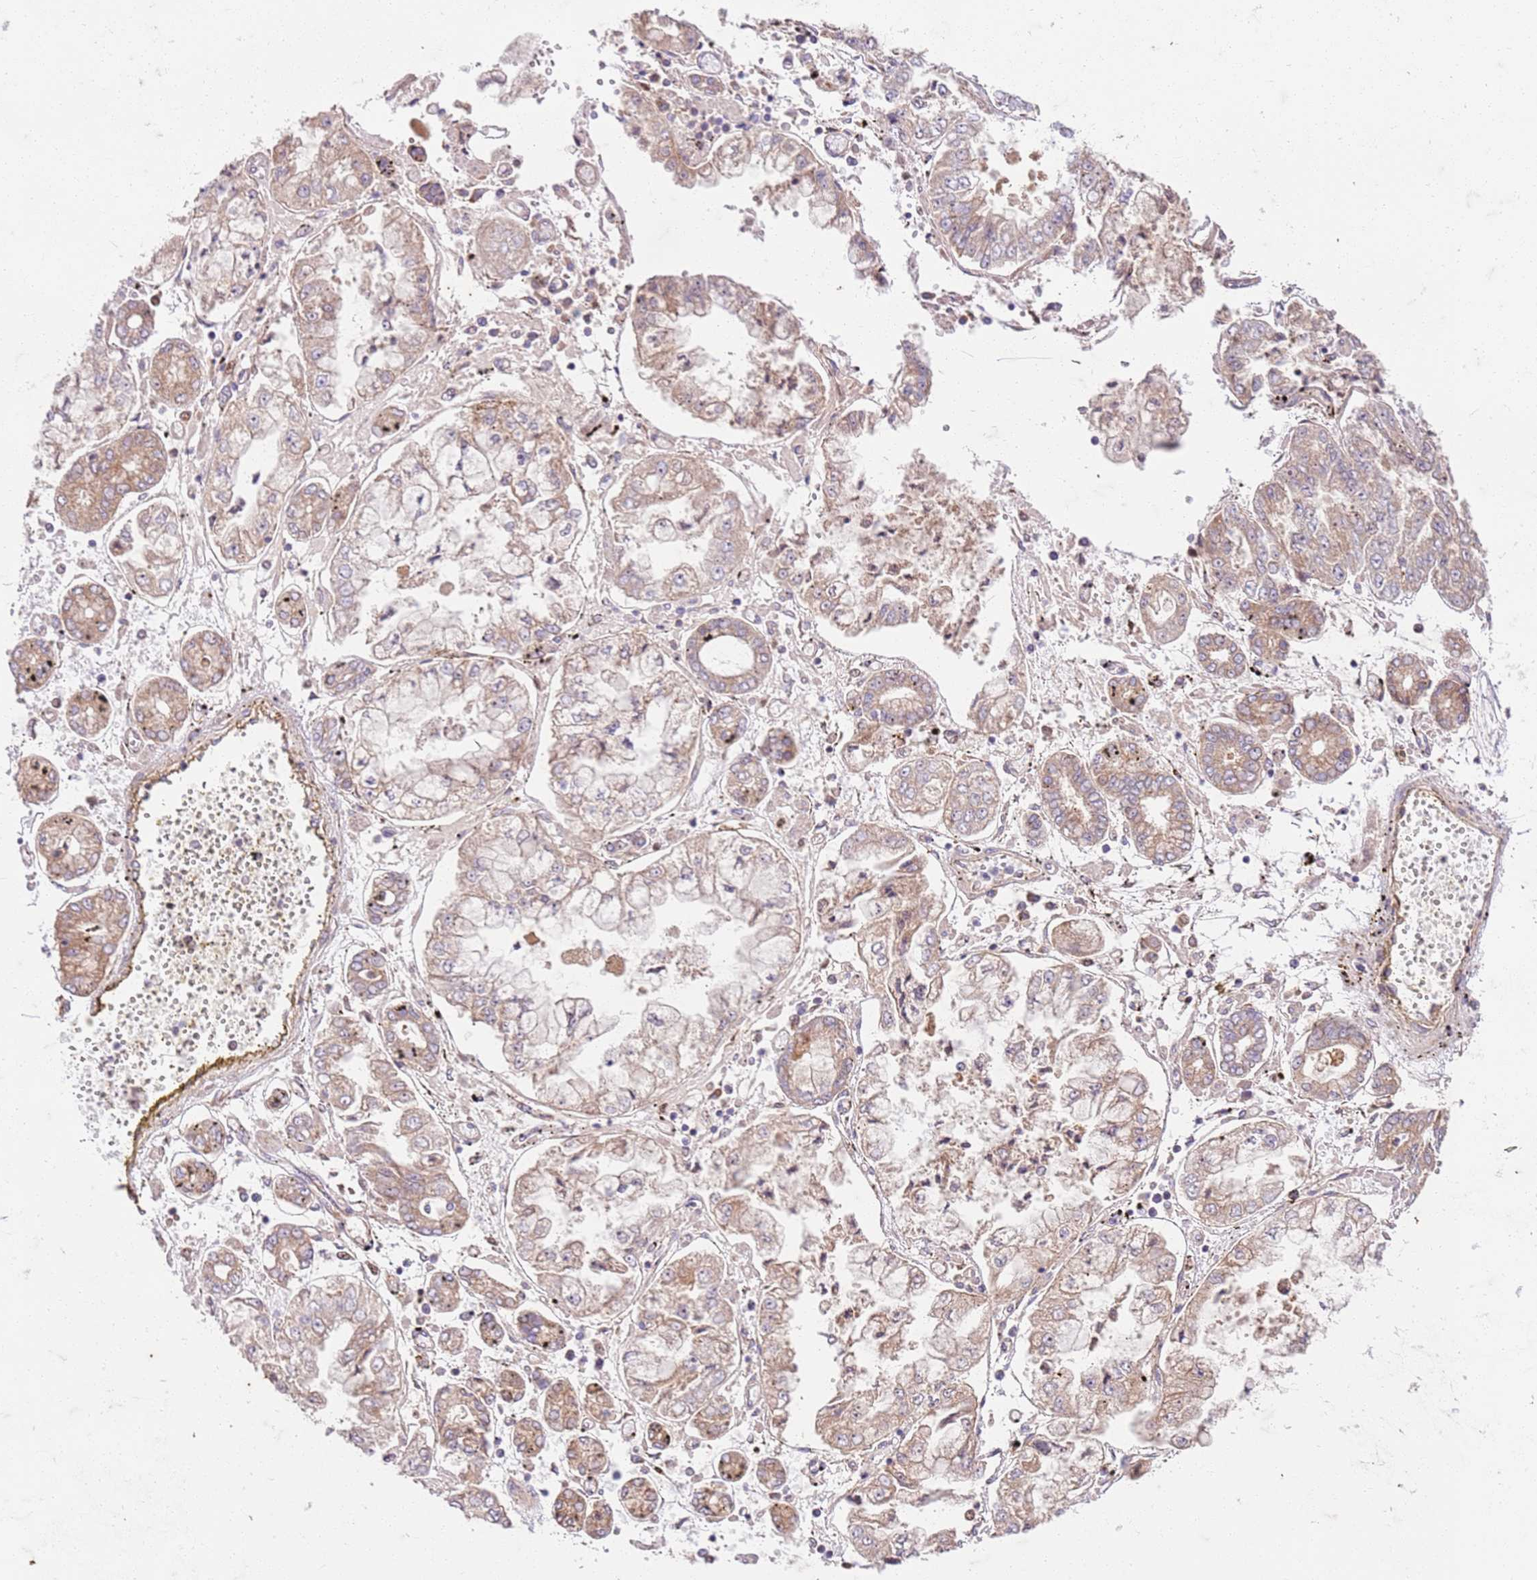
{"staining": {"intensity": "moderate", "quantity": ">75%", "location": "cytoplasmic/membranous"}, "tissue": "stomach cancer", "cell_type": "Tumor cells", "image_type": "cancer", "snomed": [{"axis": "morphology", "description": "Adenocarcinoma, NOS"}, {"axis": "topography", "description": "Stomach"}], "caption": "Brown immunohistochemical staining in stomach cancer exhibits moderate cytoplasmic/membranous positivity in about >75% of tumor cells. (DAB (3,3'-diaminobenzidine) = brown stain, brightfield microscopy at high magnification).", "gene": "OSBP", "patient": {"sex": "male", "age": 76}}